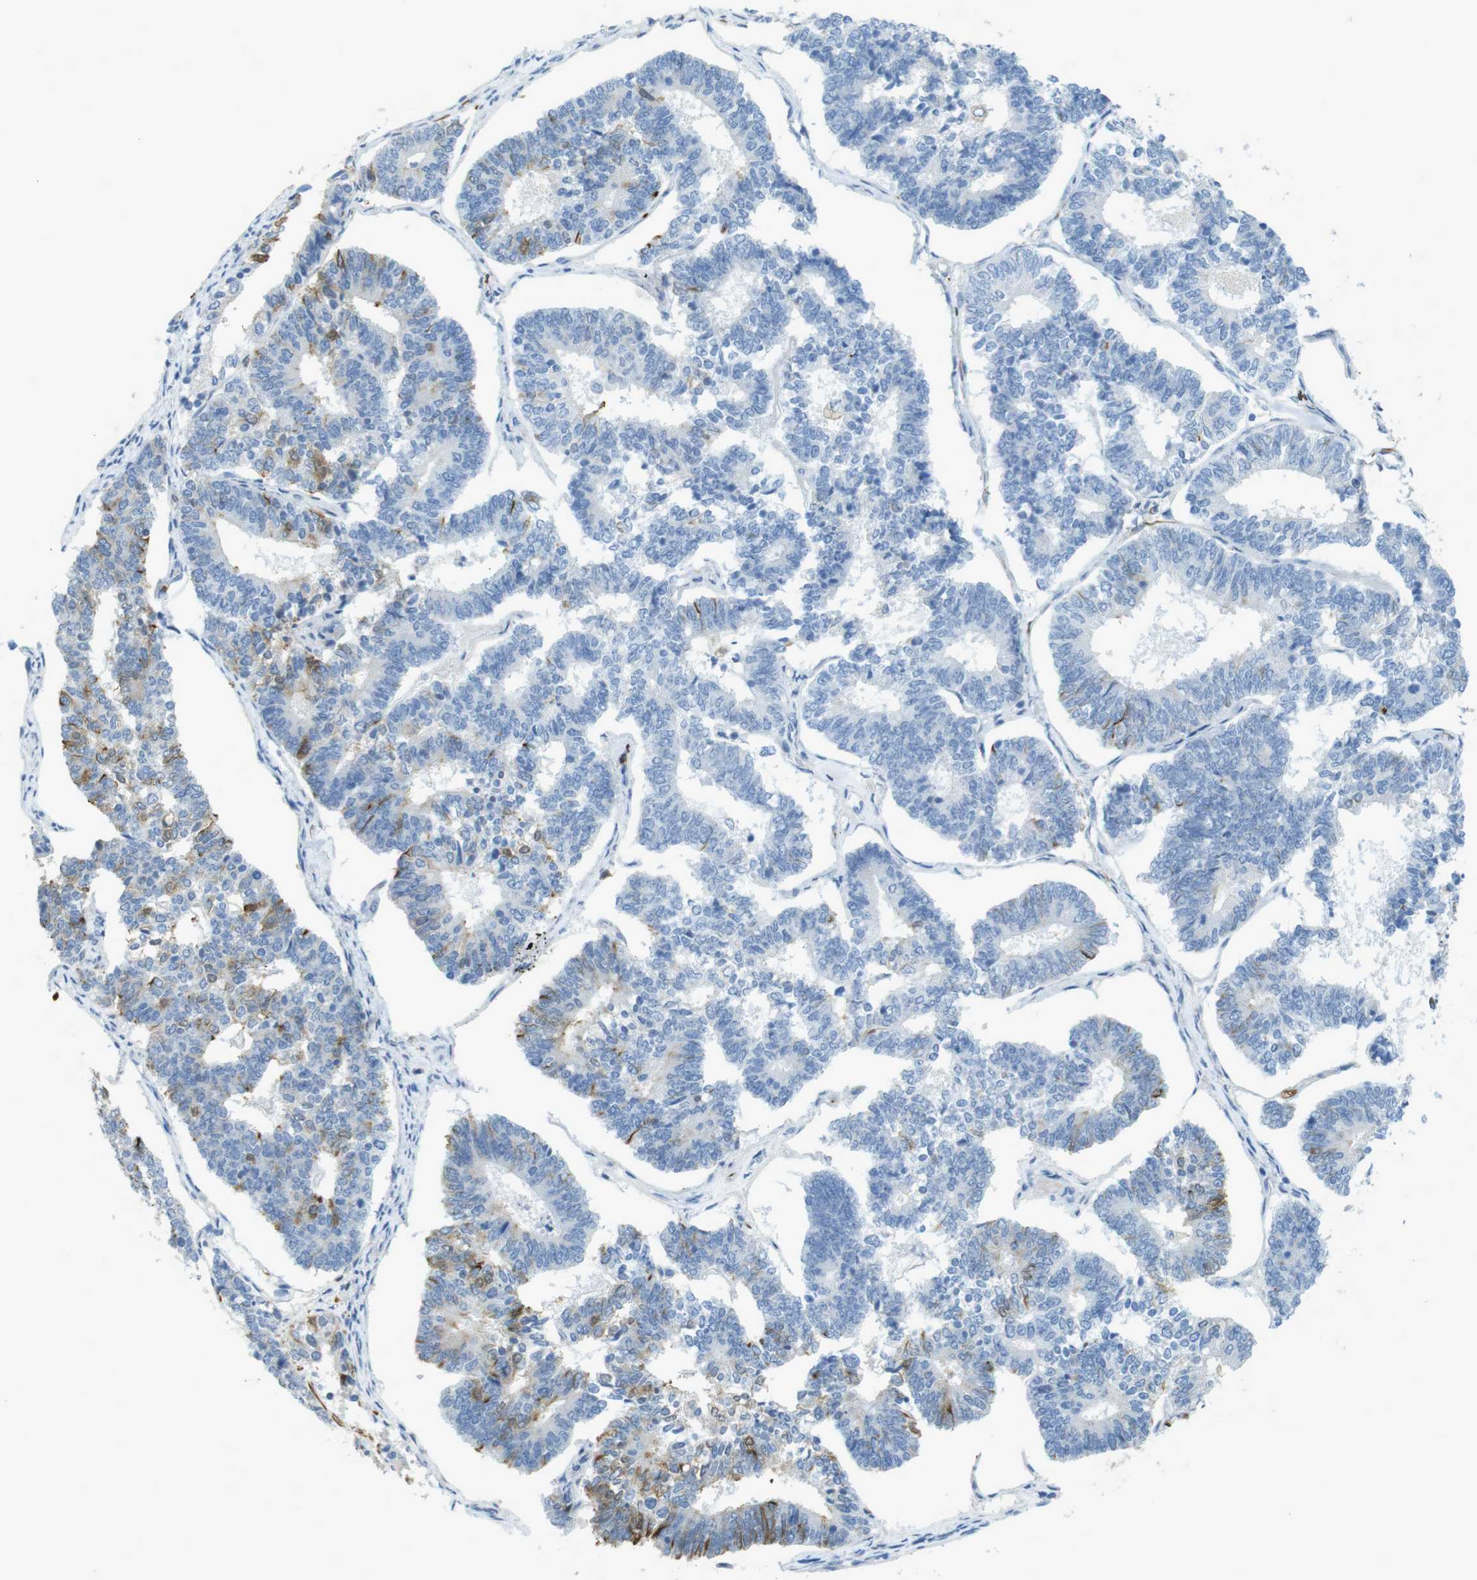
{"staining": {"intensity": "moderate", "quantity": "<25%", "location": "cytoplasmic/membranous"}, "tissue": "endometrial cancer", "cell_type": "Tumor cells", "image_type": "cancer", "snomed": [{"axis": "morphology", "description": "Adenocarcinoma, NOS"}, {"axis": "topography", "description": "Endometrium"}], "caption": "Immunohistochemical staining of human endometrial adenocarcinoma demonstrates moderate cytoplasmic/membranous protein positivity in approximately <25% of tumor cells. (DAB (3,3'-diaminobenzidine) = brown stain, brightfield microscopy at high magnification).", "gene": "CD320", "patient": {"sex": "female", "age": 70}}